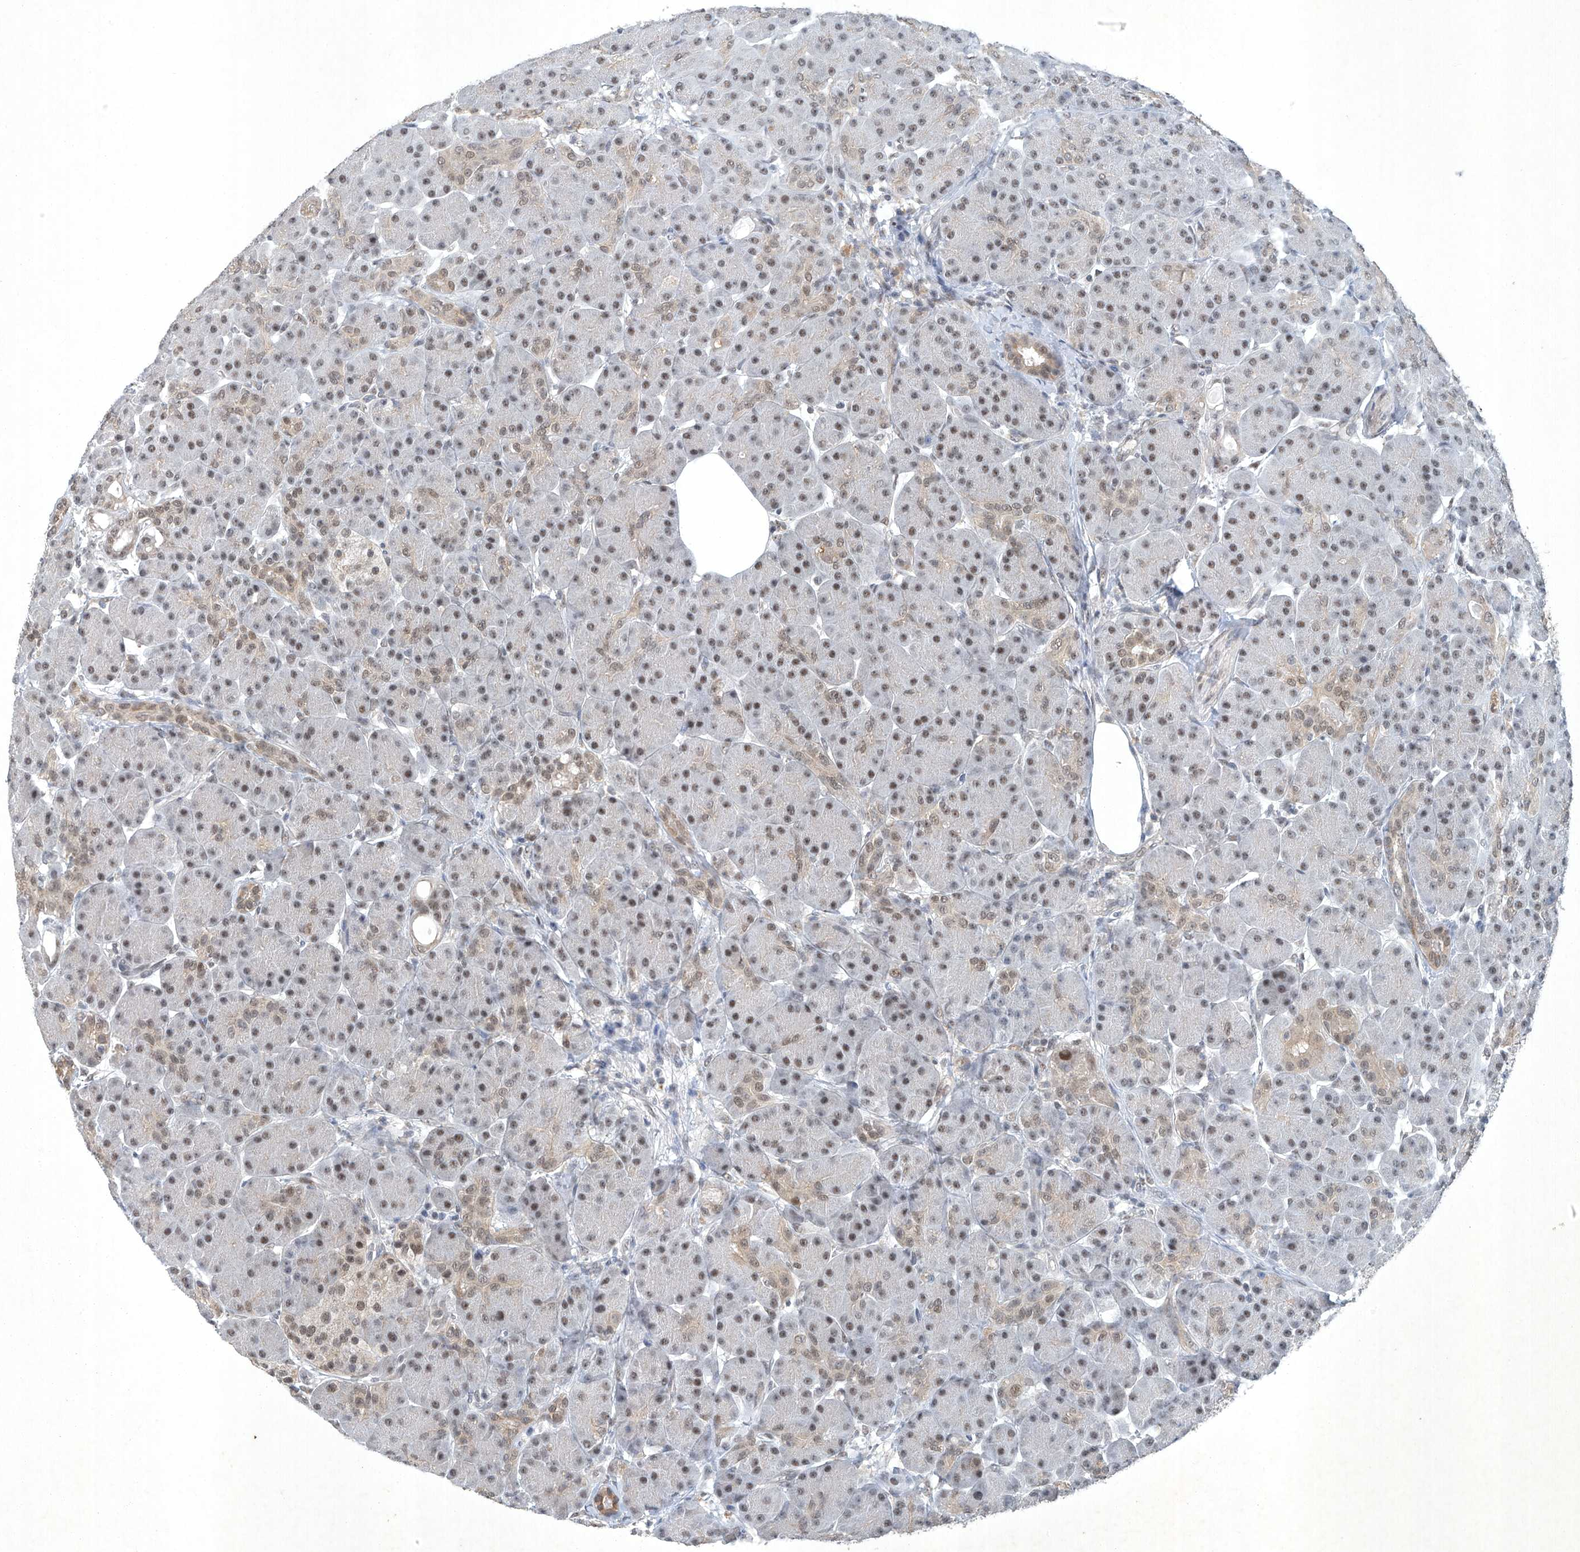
{"staining": {"intensity": "weak", "quantity": "25%-75%", "location": "nuclear"}, "tissue": "pancreas", "cell_type": "Exocrine glandular cells", "image_type": "normal", "snomed": [{"axis": "morphology", "description": "Normal tissue, NOS"}, {"axis": "topography", "description": "Pancreas"}], "caption": "Protein expression analysis of benign pancreas displays weak nuclear expression in about 25%-75% of exocrine glandular cells.", "gene": "TAF8", "patient": {"sex": "male", "age": 63}}